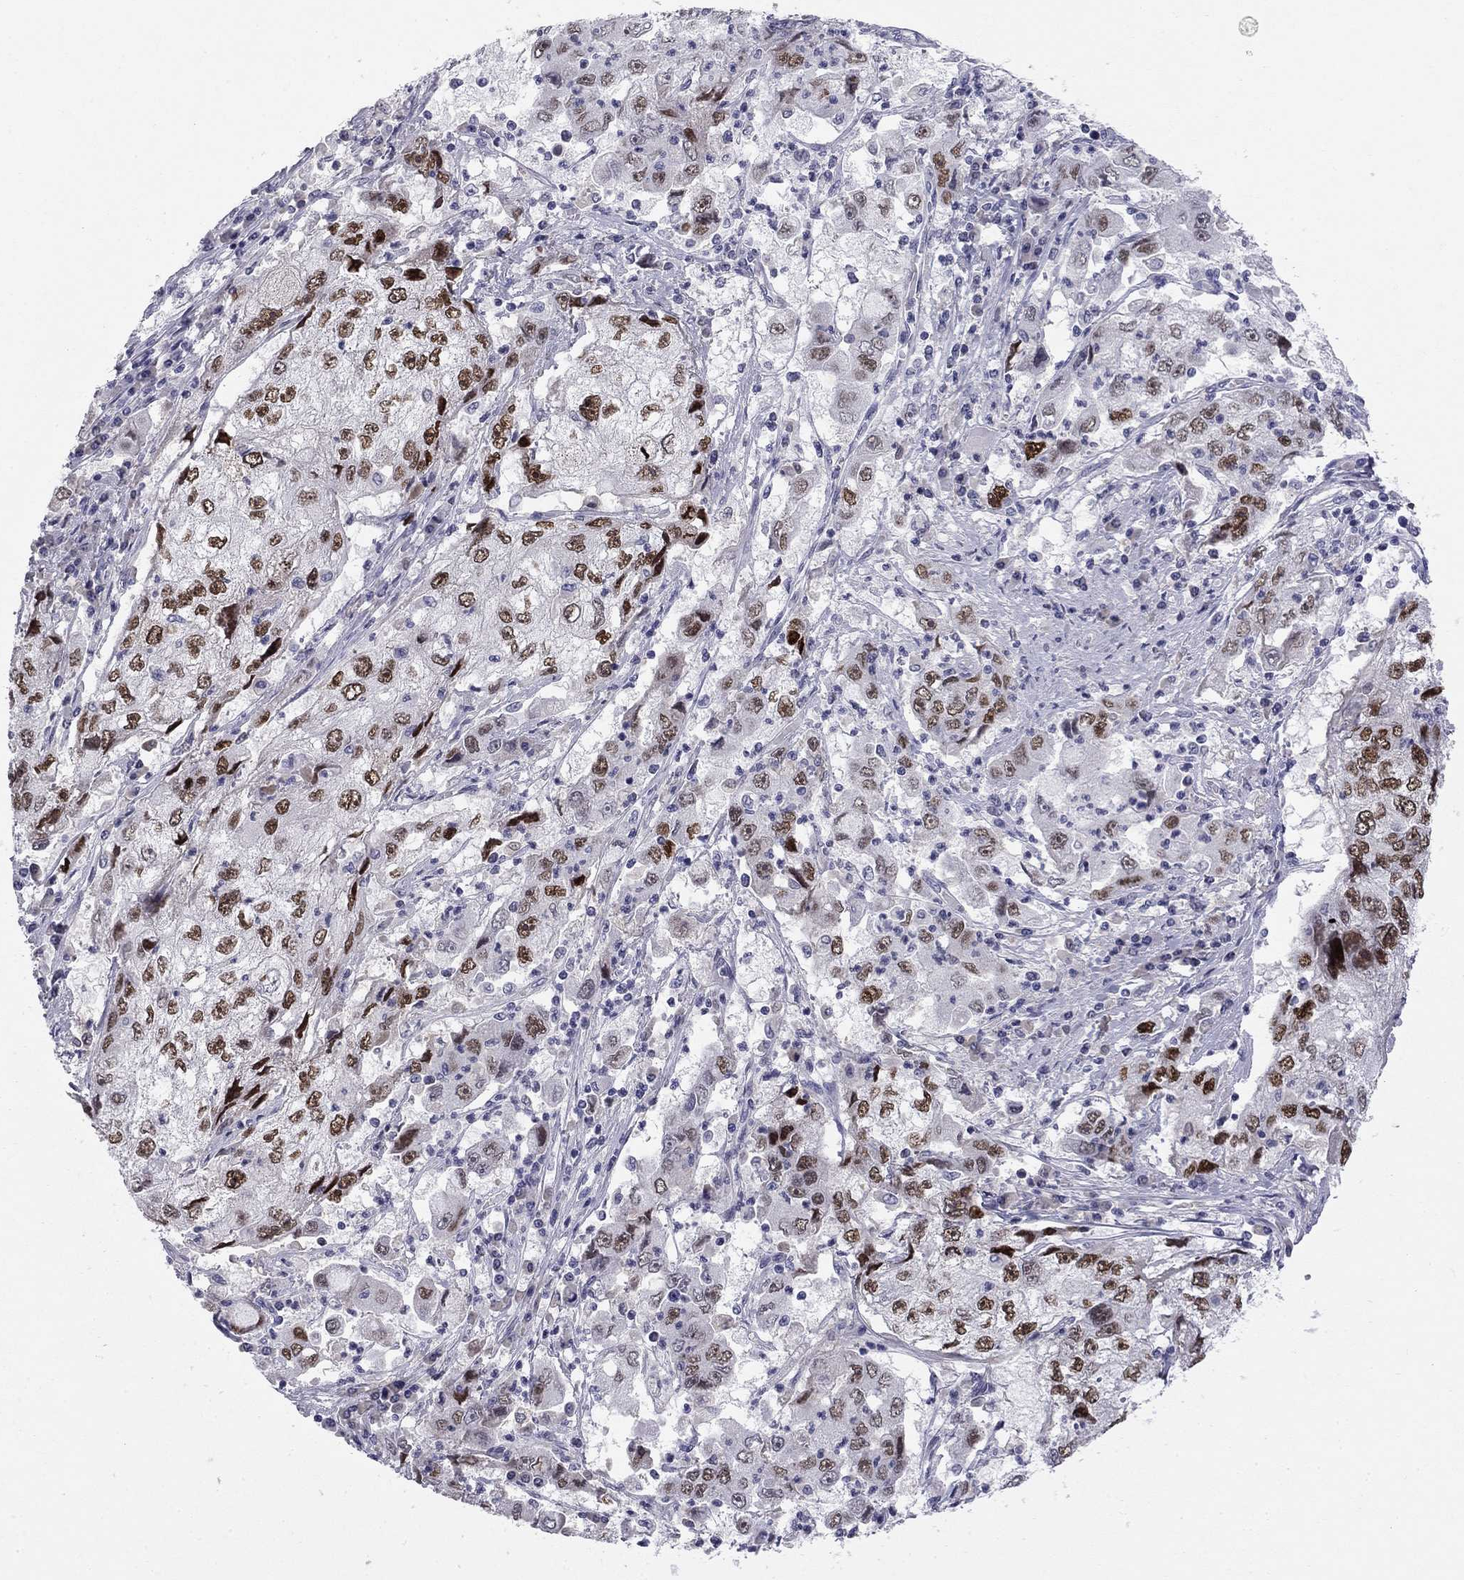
{"staining": {"intensity": "strong", "quantity": "25%-75%", "location": "nuclear"}, "tissue": "cervical cancer", "cell_type": "Tumor cells", "image_type": "cancer", "snomed": [{"axis": "morphology", "description": "Squamous cell carcinoma, NOS"}, {"axis": "topography", "description": "Cervix"}], "caption": "Human squamous cell carcinoma (cervical) stained with a protein marker shows strong staining in tumor cells.", "gene": "TFAP2B", "patient": {"sex": "female", "age": 36}}